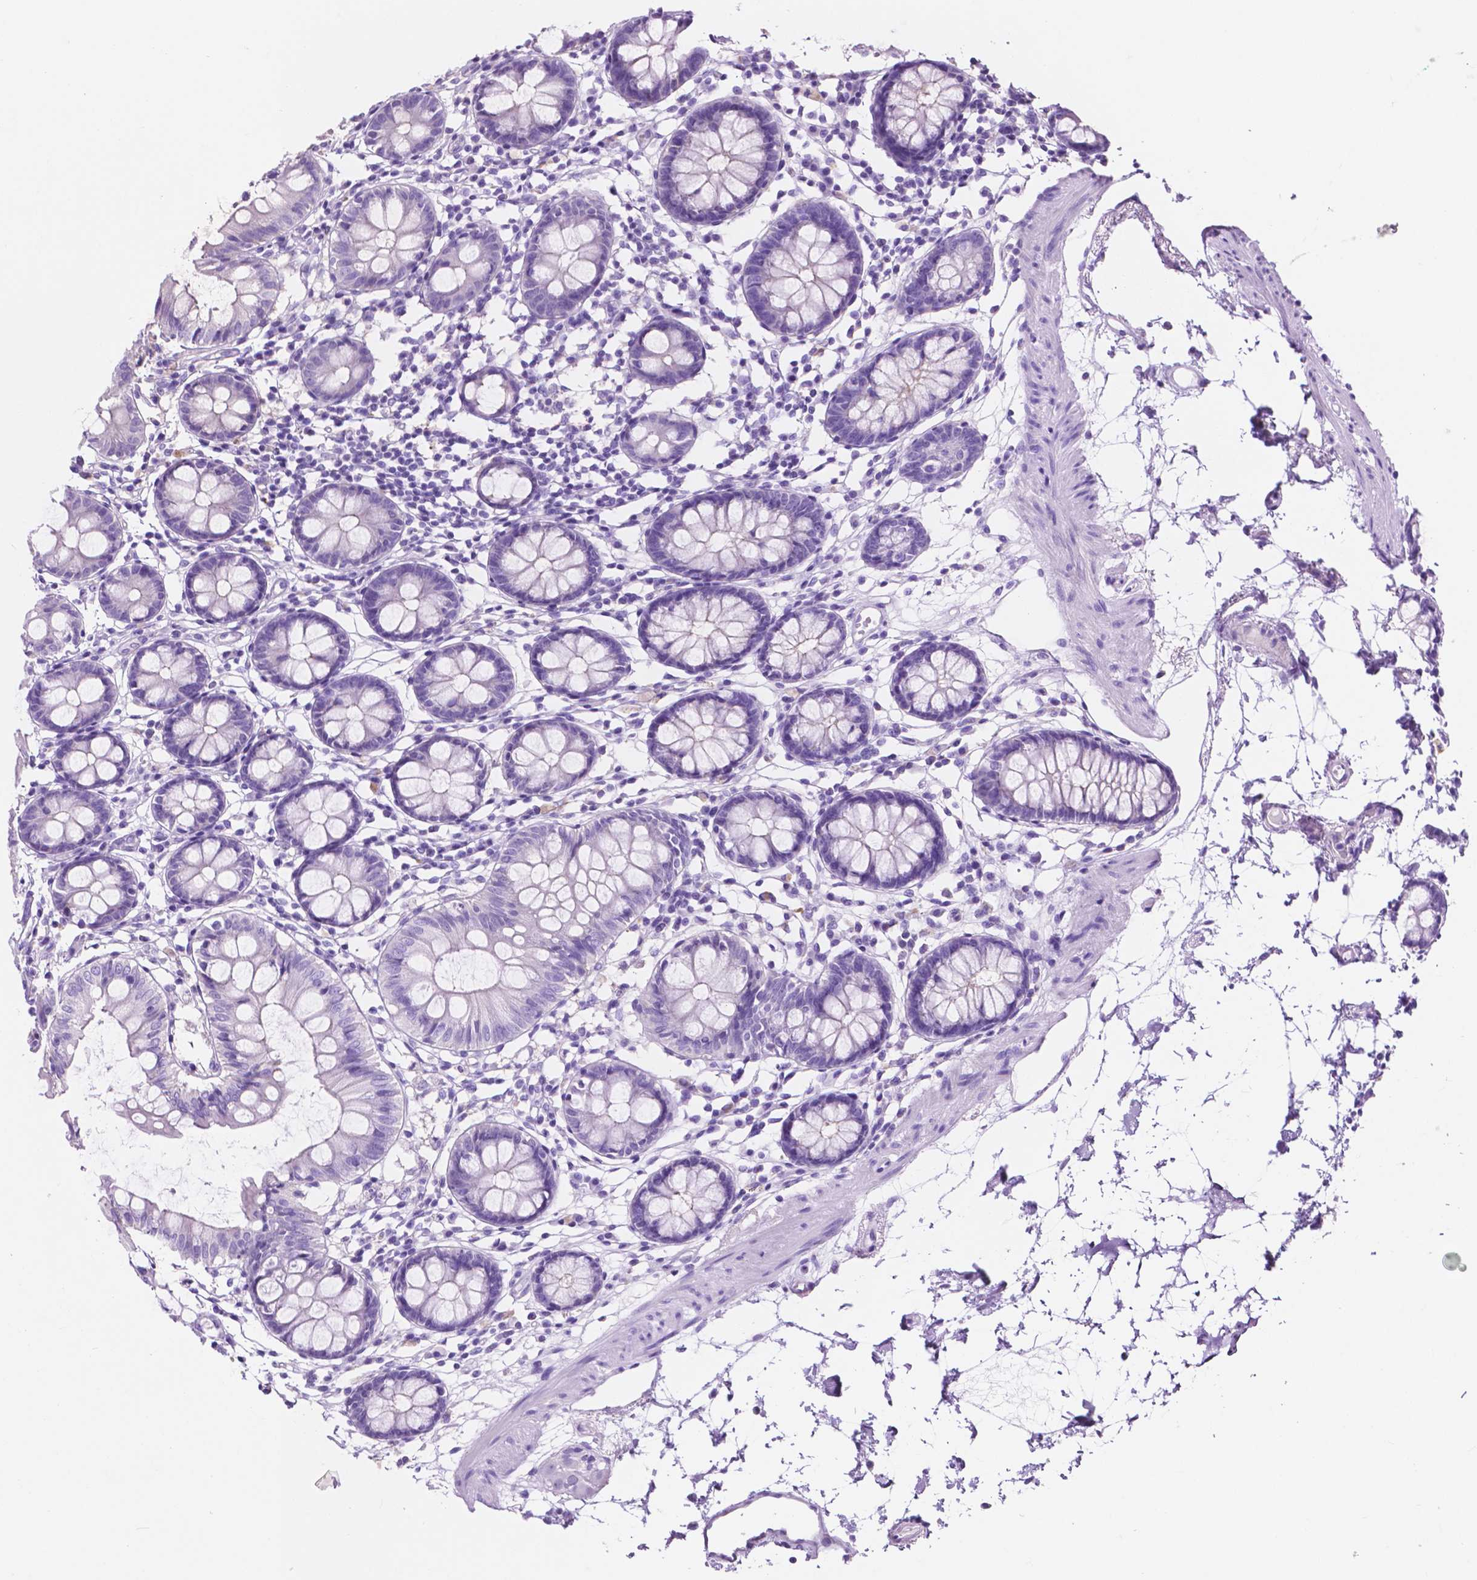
{"staining": {"intensity": "negative", "quantity": "none", "location": "none"}, "tissue": "colon", "cell_type": "Endothelial cells", "image_type": "normal", "snomed": [{"axis": "morphology", "description": "Normal tissue, NOS"}, {"axis": "topography", "description": "Colon"}], "caption": "The histopathology image shows no staining of endothelial cells in benign colon.", "gene": "IGFN1", "patient": {"sex": "female", "age": 84}}